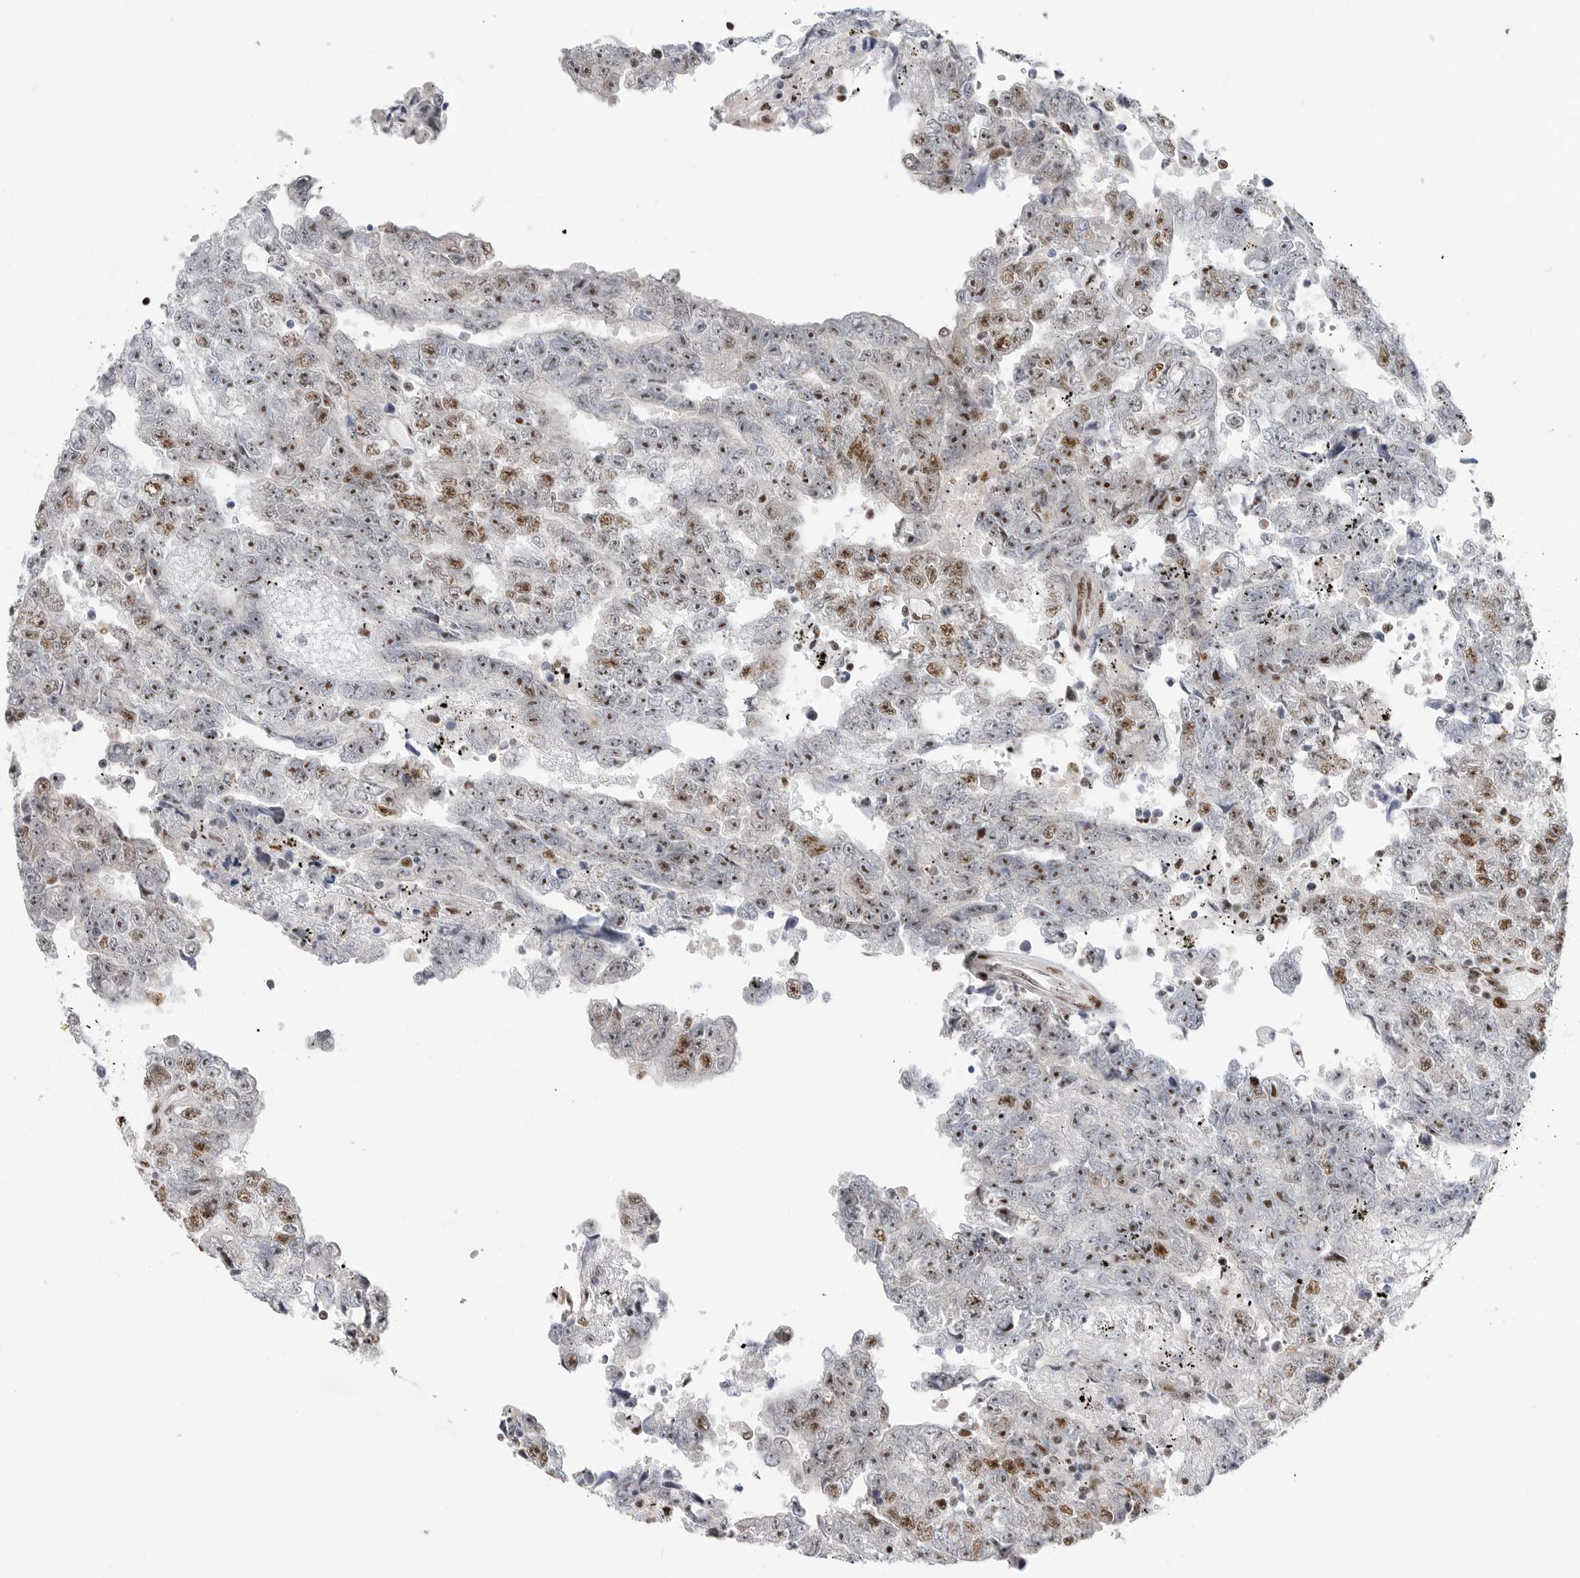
{"staining": {"intensity": "moderate", "quantity": "25%-75%", "location": "nuclear"}, "tissue": "testis cancer", "cell_type": "Tumor cells", "image_type": "cancer", "snomed": [{"axis": "morphology", "description": "Carcinoma, Embryonal, NOS"}, {"axis": "topography", "description": "Testis"}], "caption": "High-power microscopy captured an IHC photomicrograph of testis cancer, revealing moderate nuclear staining in about 25%-75% of tumor cells.", "gene": "GPATCH2", "patient": {"sex": "male", "age": 25}}